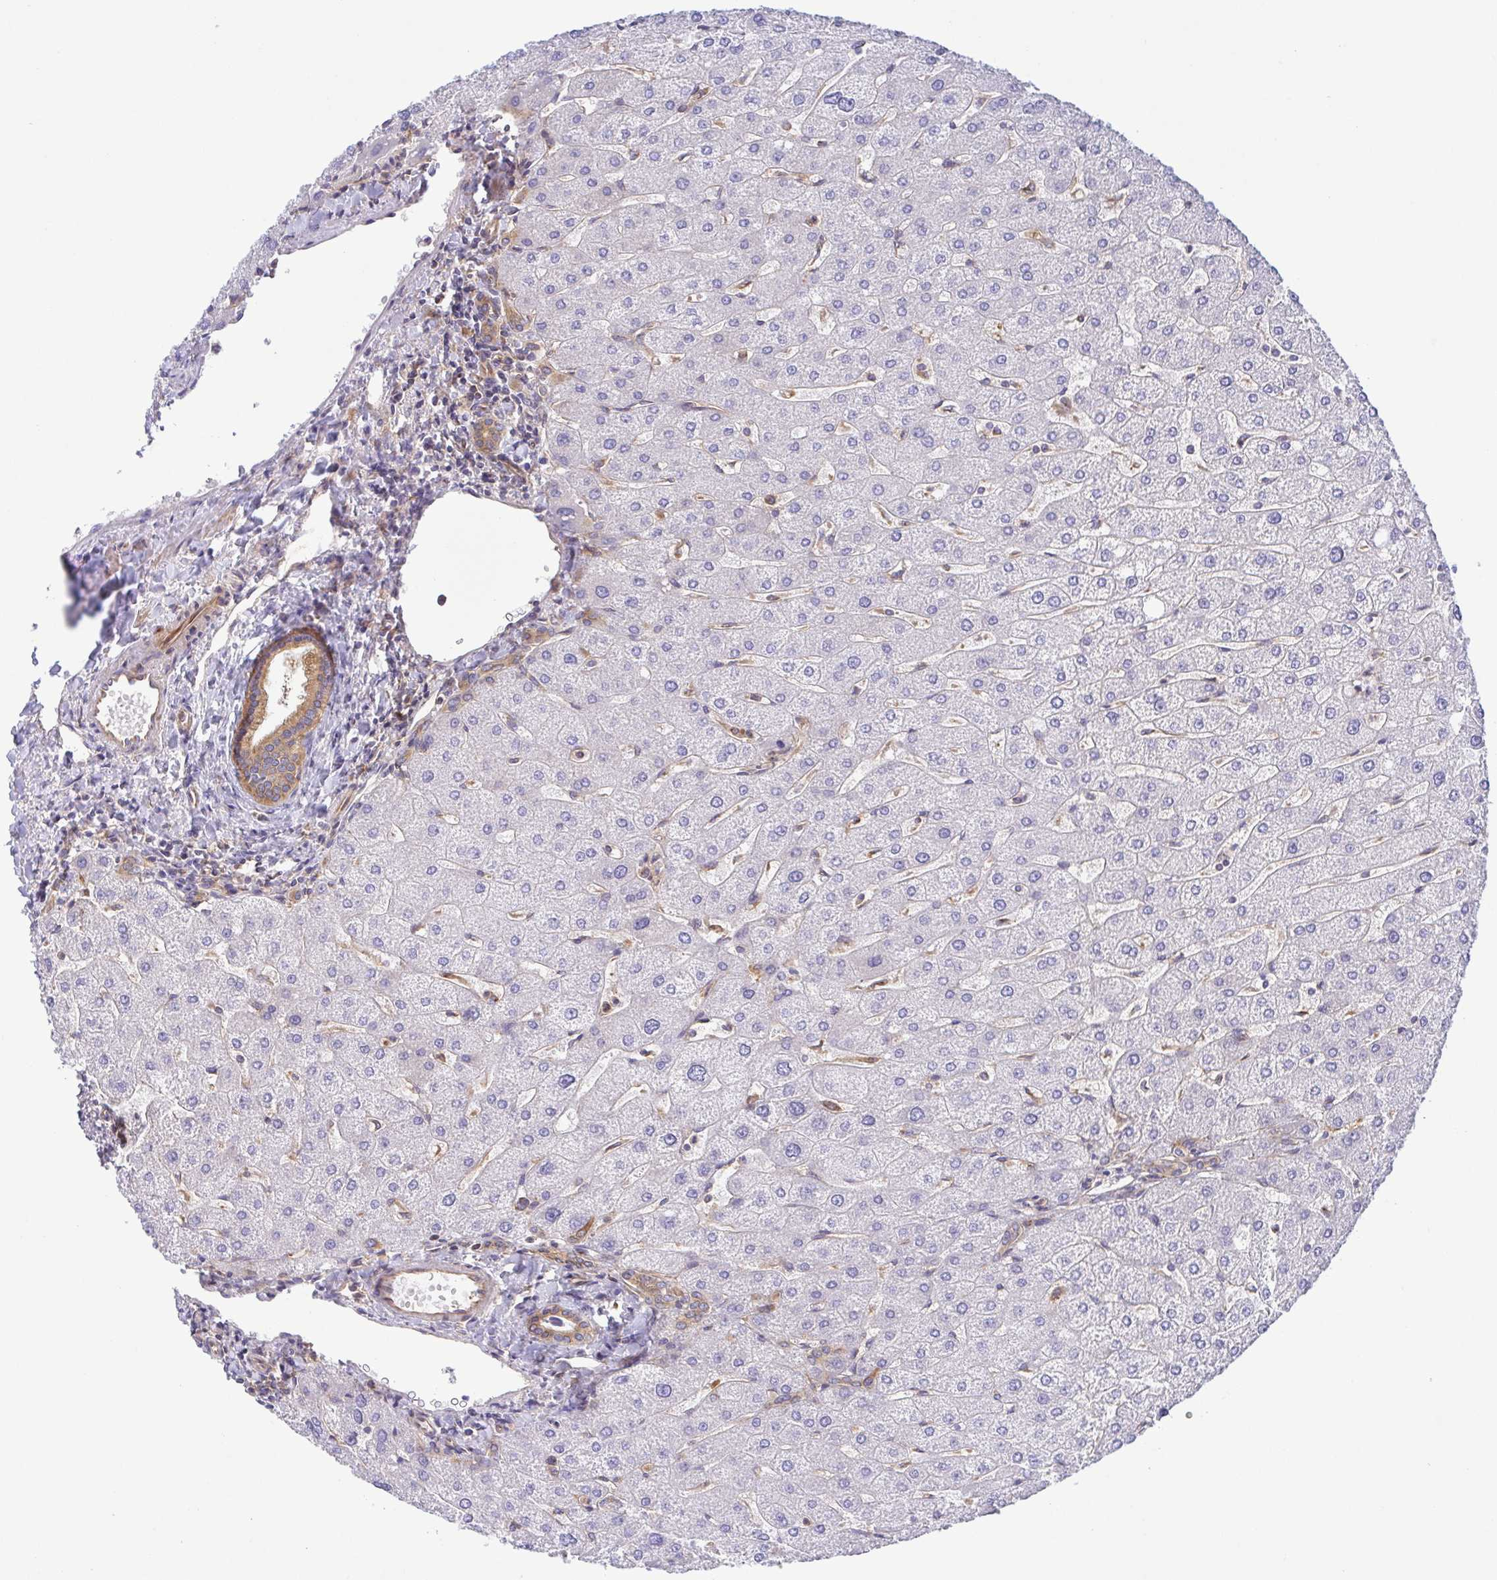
{"staining": {"intensity": "moderate", "quantity": "25%-75%", "location": "cytoplasmic/membranous"}, "tissue": "liver", "cell_type": "Cholangiocytes", "image_type": "normal", "snomed": [{"axis": "morphology", "description": "Normal tissue, NOS"}, {"axis": "topography", "description": "Liver"}], "caption": "This is a photomicrograph of IHC staining of normal liver, which shows moderate staining in the cytoplasmic/membranous of cholangiocytes.", "gene": "KIF5B", "patient": {"sex": "male", "age": 67}}